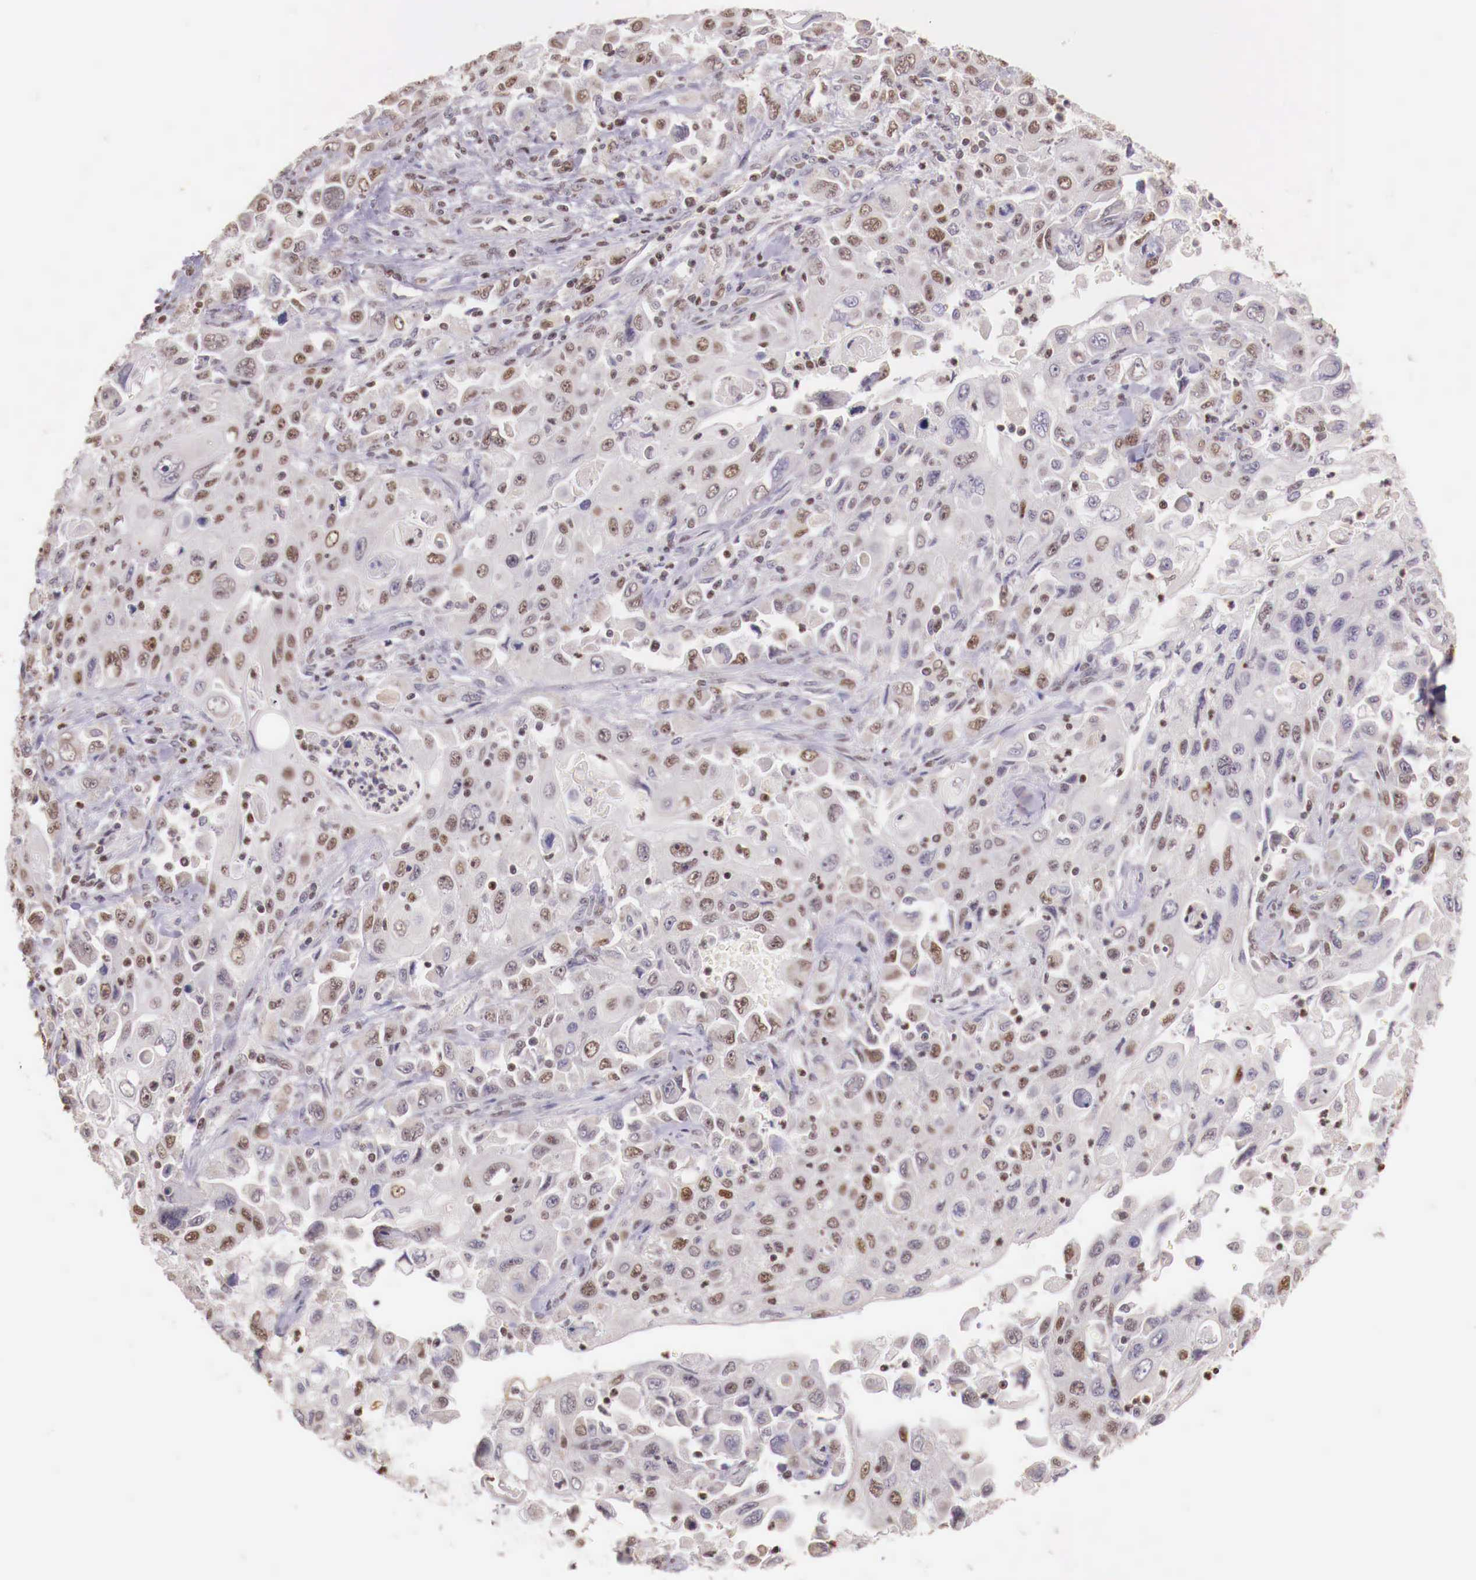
{"staining": {"intensity": "weak", "quantity": "25%-75%", "location": "nuclear"}, "tissue": "pancreatic cancer", "cell_type": "Tumor cells", "image_type": "cancer", "snomed": [{"axis": "morphology", "description": "Adenocarcinoma, NOS"}, {"axis": "topography", "description": "Pancreas"}], "caption": "The photomicrograph shows immunohistochemical staining of pancreatic cancer. There is weak nuclear positivity is present in about 25%-75% of tumor cells.", "gene": "SP1", "patient": {"sex": "male", "age": 70}}